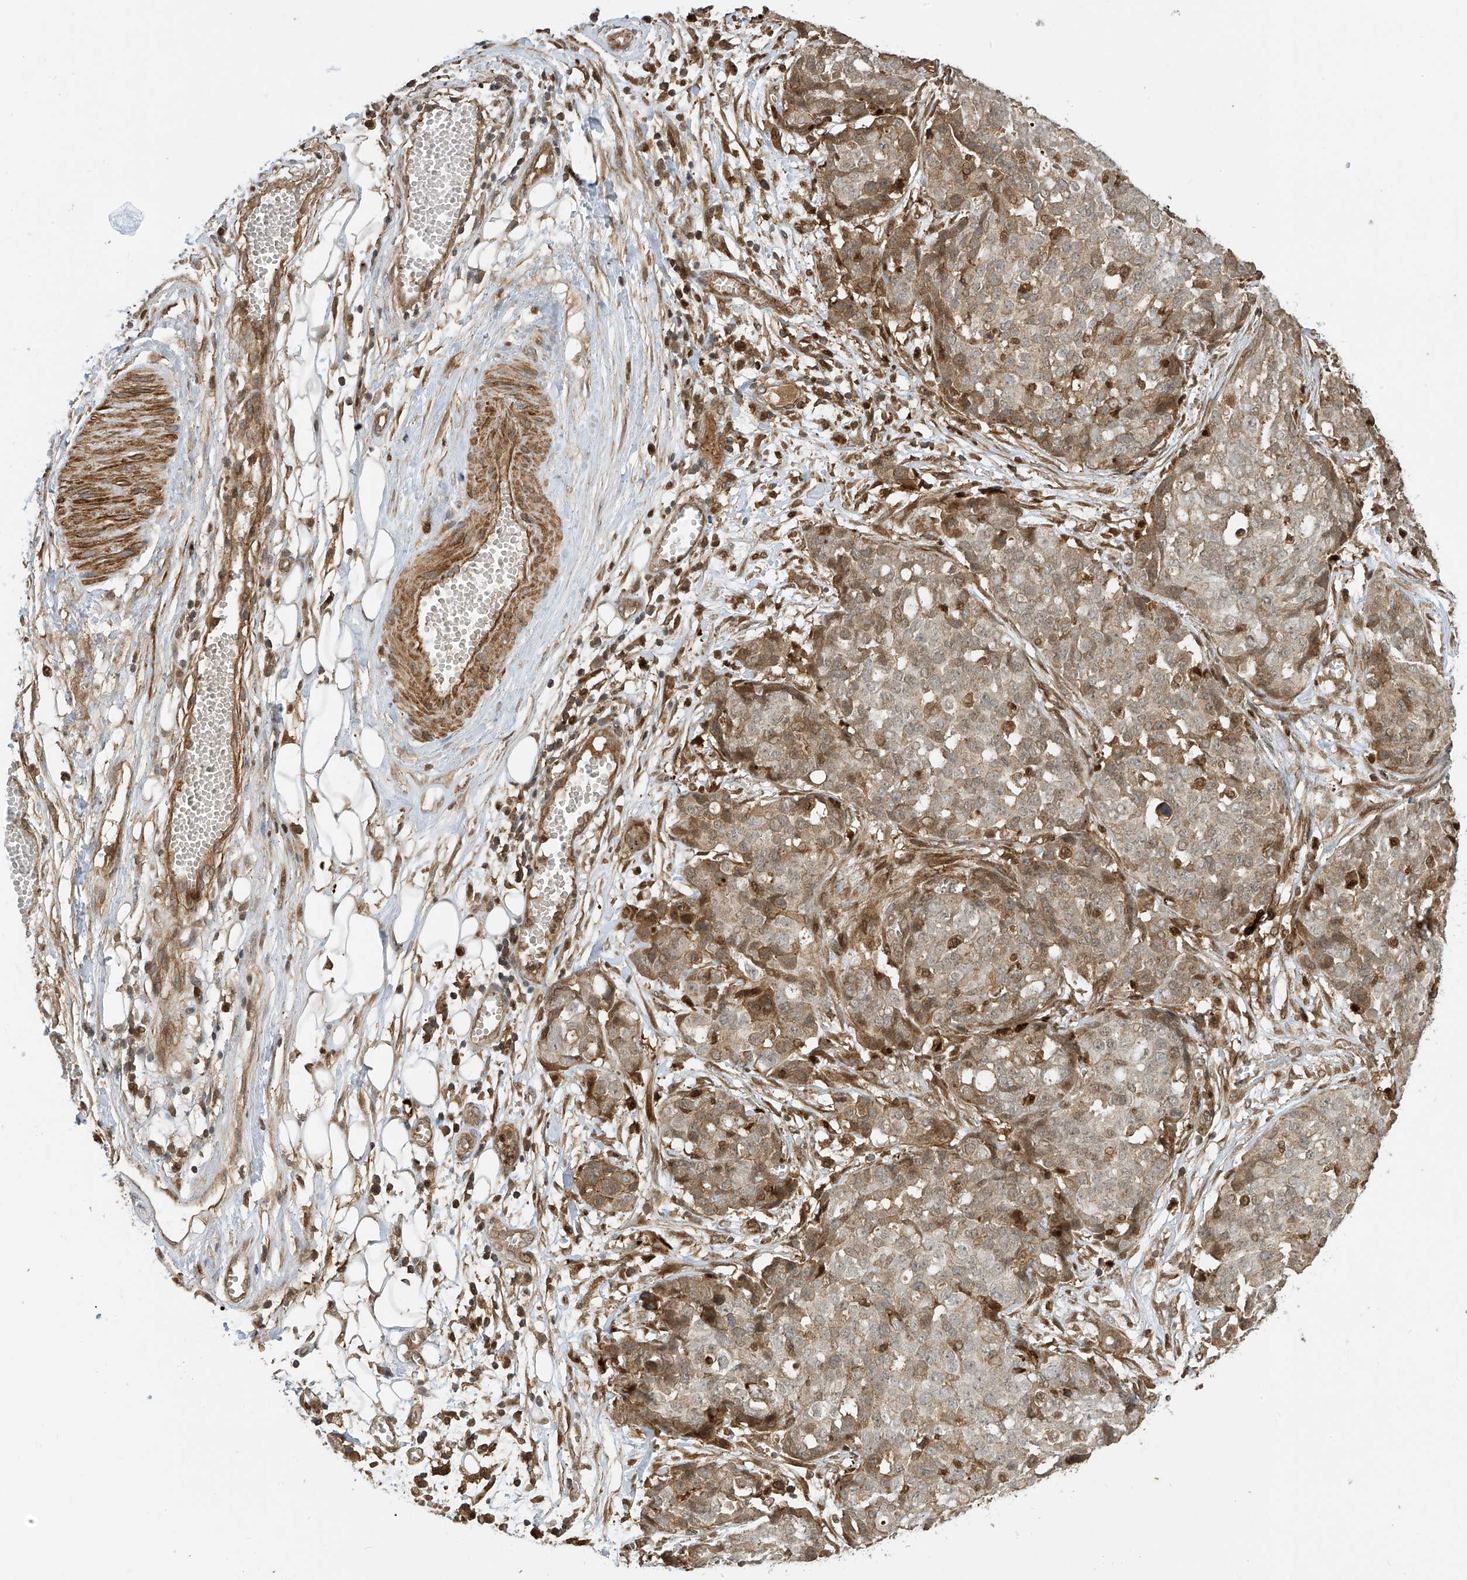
{"staining": {"intensity": "moderate", "quantity": ">75%", "location": "cytoplasmic/membranous"}, "tissue": "ovarian cancer", "cell_type": "Tumor cells", "image_type": "cancer", "snomed": [{"axis": "morphology", "description": "Cystadenocarcinoma, serous, NOS"}, {"axis": "topography", "description": "Soft tissue"}, {"axis": "topography", "description": "Ovary"}], "caption": "Protein analysis of ovarian cancer (serous cystadenocarcinoma) tissue displays moderate cytoplasmic/membranous staining in approximately >75% of tumor cells.", "gene": "ATAD2B", "patient": {"sex": "female", "age": 57}}